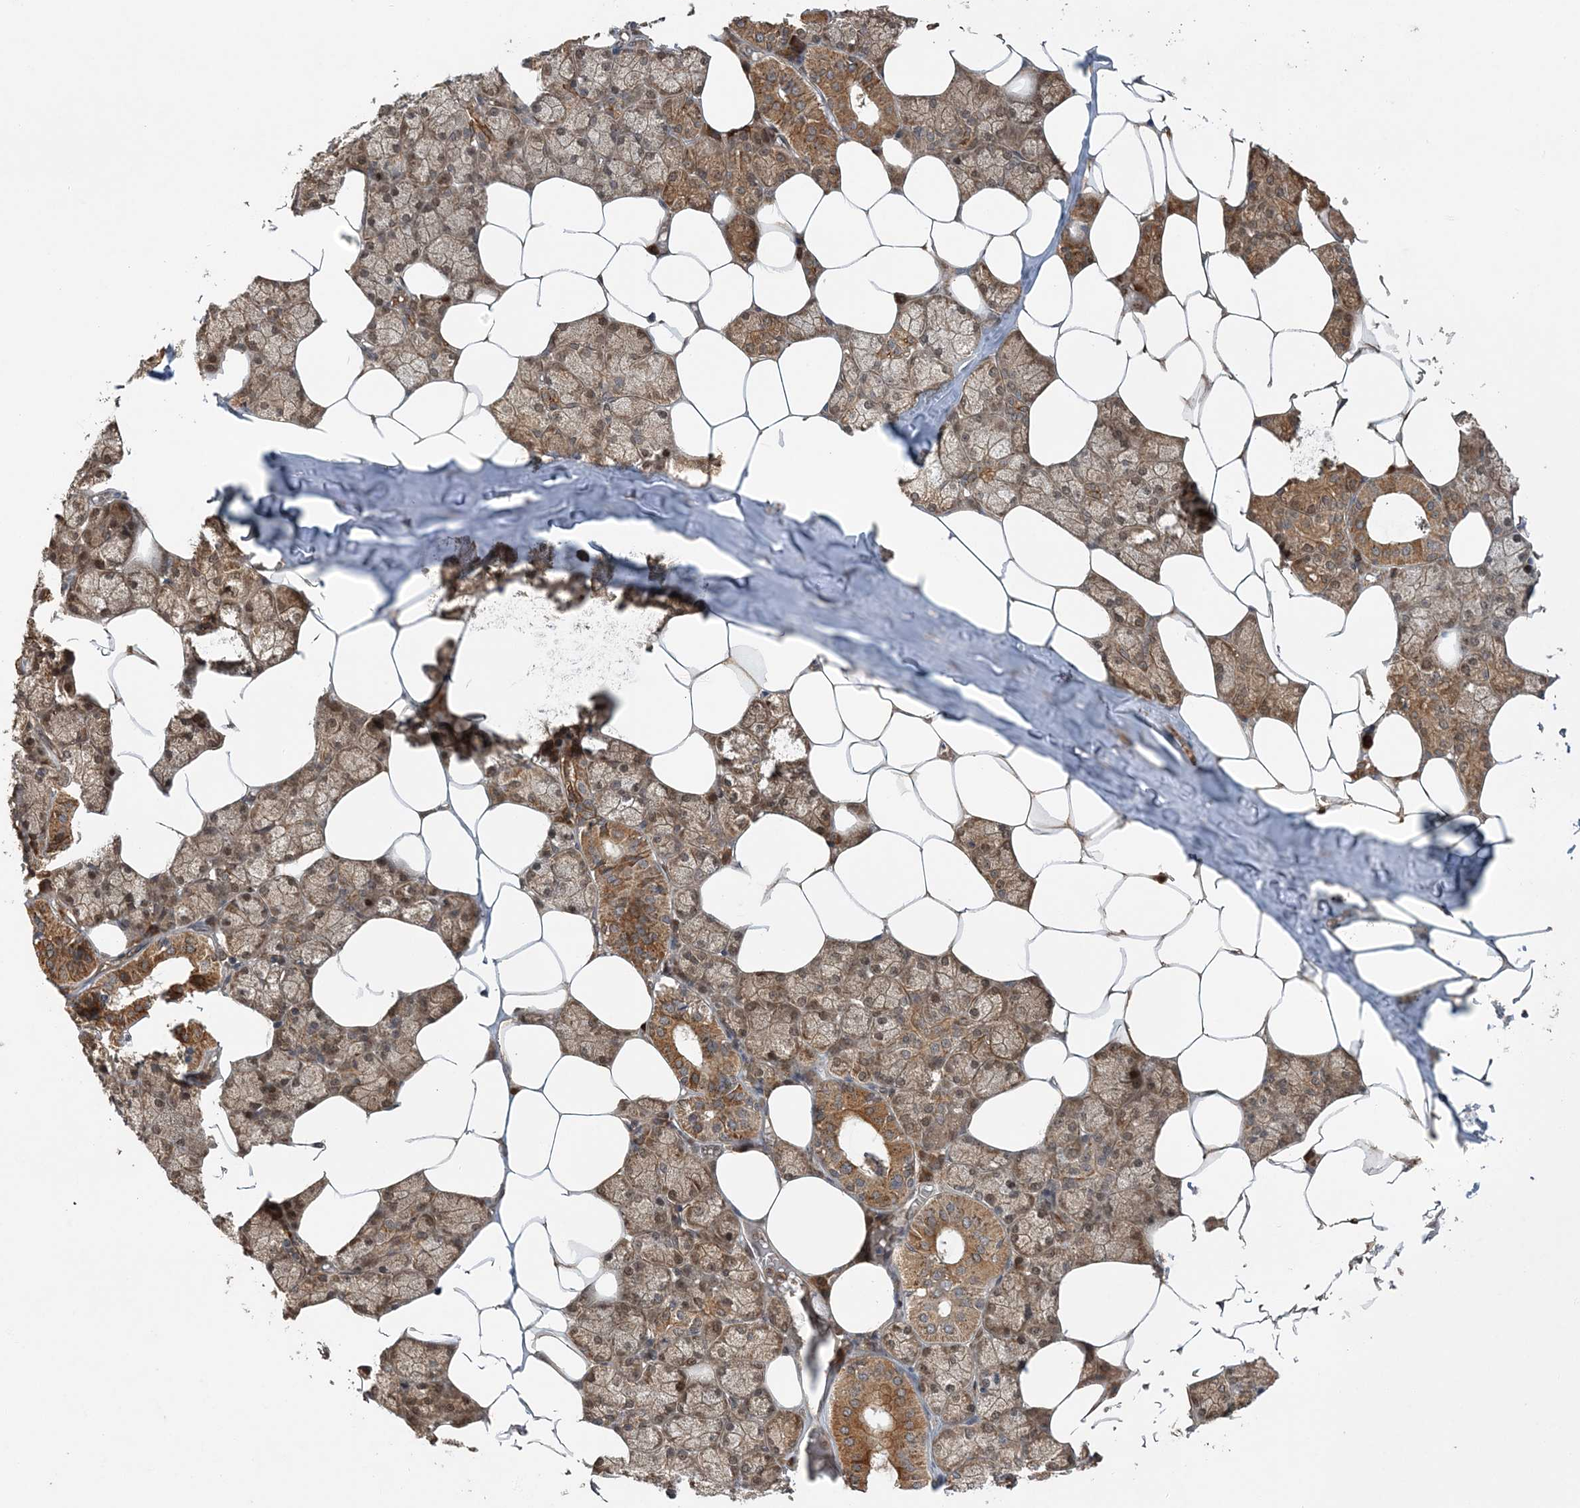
{"staining": {"intensity": "moderate", "quantity": ">75%", "location": "cytoplasmic/membranous,nuclear"}, "tissue": "salivary gland", "cell_type": "Glandular cells", "image_type": "normal", "snomed": [{"axis": "morphology", "description": "Normal tissue, NOS"}, {"axis": "topography", "description": "Salivary gland"}], "caption": "Moderate cytoplasmic/membranous,nuclear protein staining is seen in about >75% of glandular cells in salivary gland. The protein of interest is shown in brown color, while the nuclei are stained blue.", "gene": "UBTD2", "patient": {"sex": "male", "age": 62}}